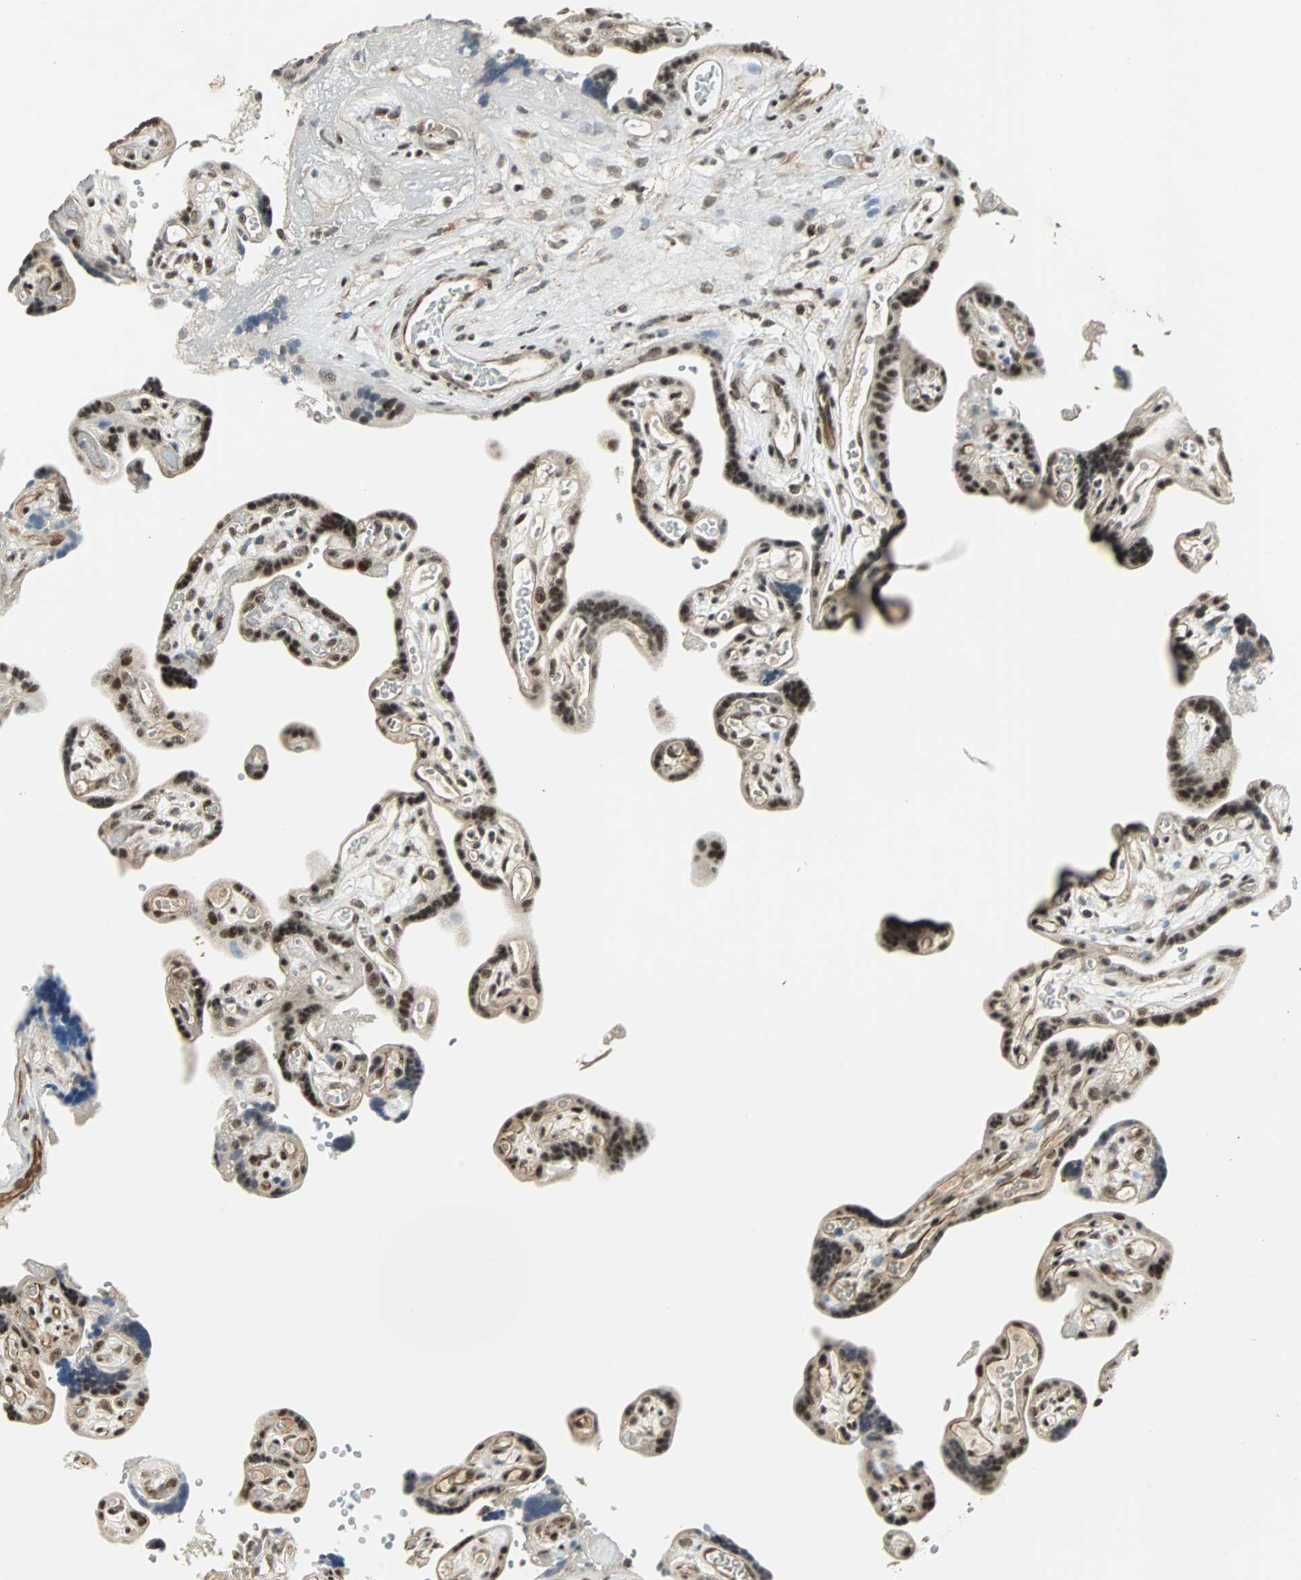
{"staining": {"intensity": "strong", "quantity": "25%-75%", "location": "nuclear"}, "tissue": "placenta", "cell_type": "Decidual cells", "image_type": "normal", "snomed": [{"axis": "morphology", "description": "Normal tissue, NOS"}, {"axis": "topography", "description": "Placenta"}], "caption": "Strong nuclear protein staining is present in approximately 25%-75% of decidual cells in placenta.", "gene": "MED4", "patient": {"sex": "female", "age": 30}}